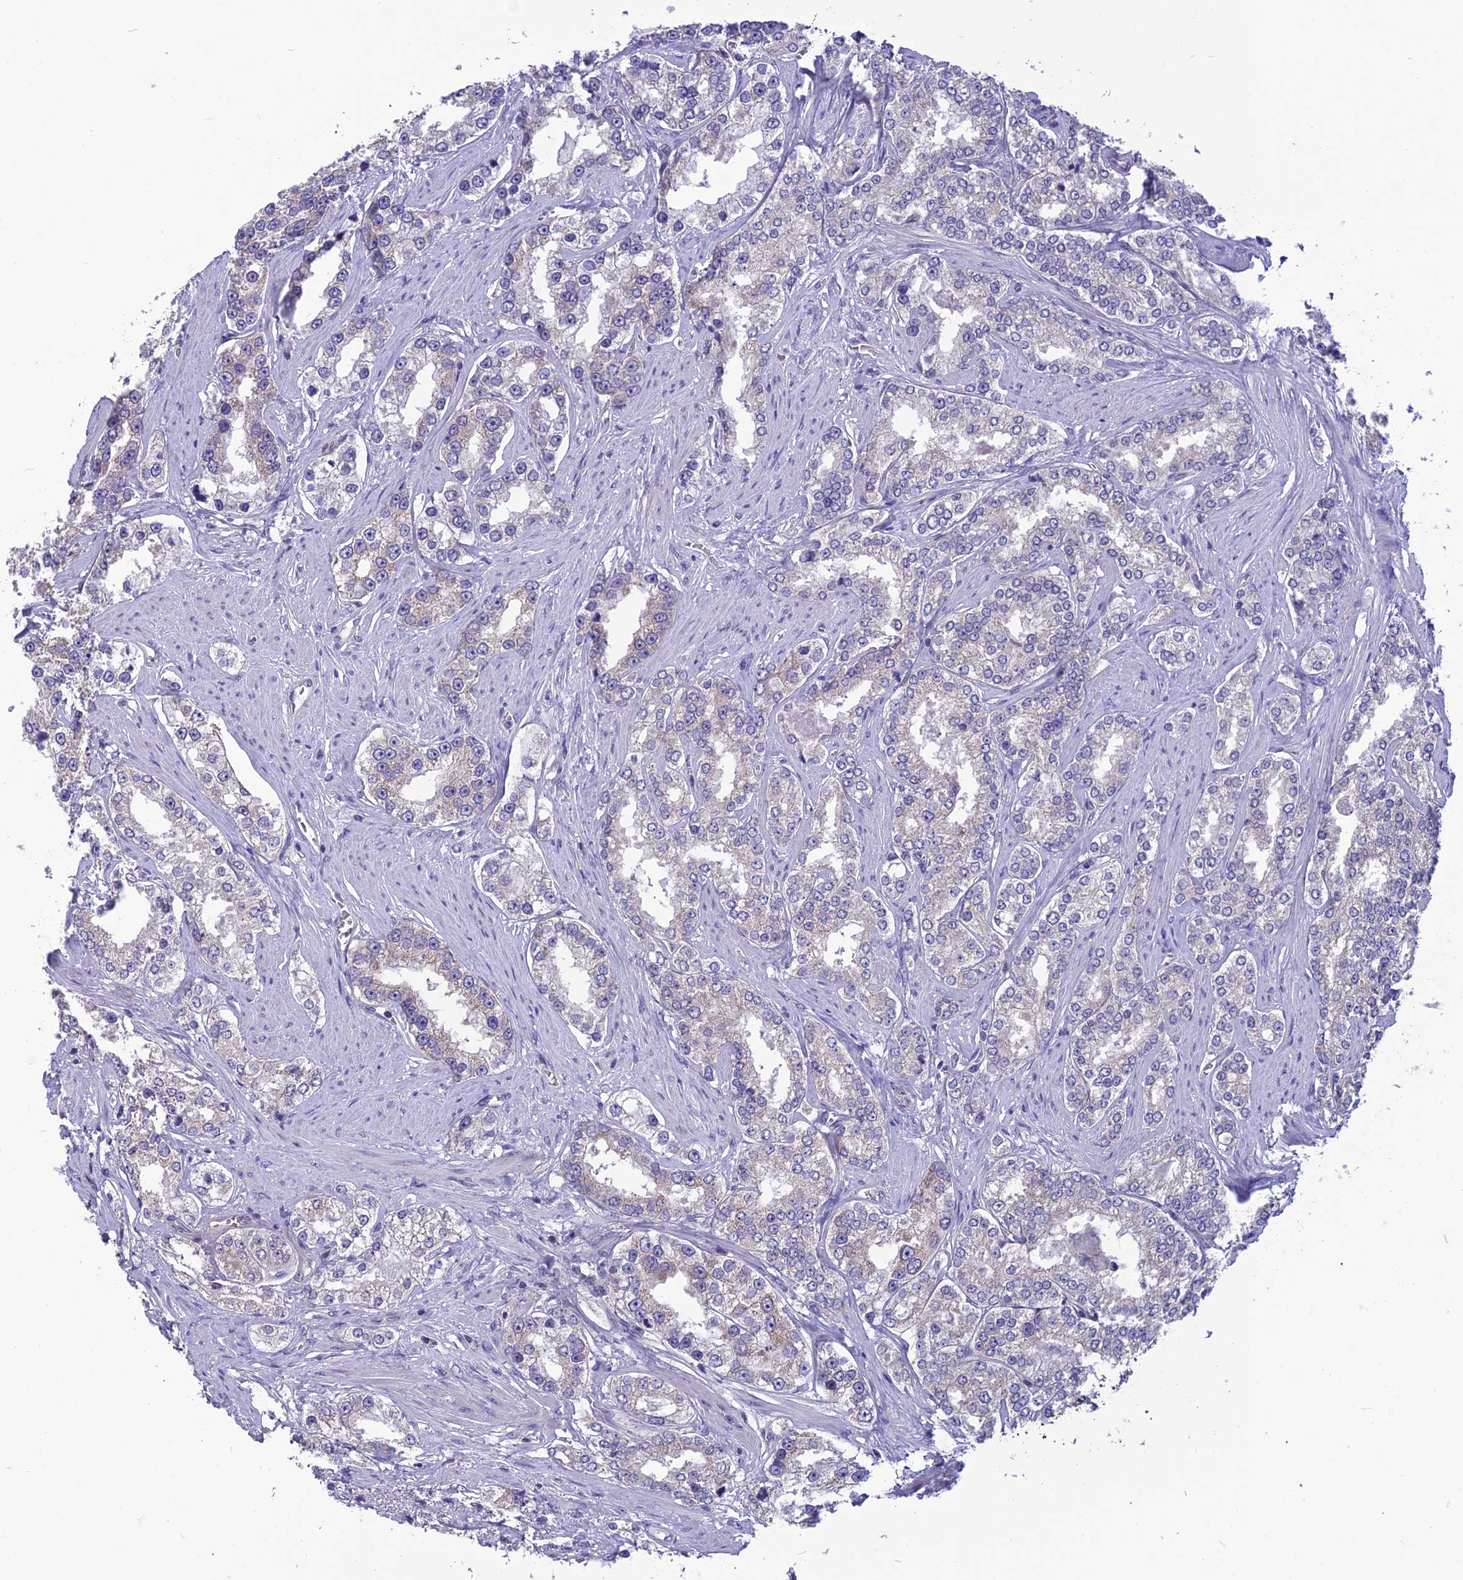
{"staining": {"intensity": "negative", "quantity": "none", "location": "none"}, "tissue": "prostate cancer", "cell_type": "Tumor cells", "image_type": "cancer", "snomed": [{"axis": "morphology", "description": "Normal tissue, NOS"}, {"axis": "morphology", "description": "Adenocarcinoma, High grade"}, {"axis": "topography", "description": "Prostate"}], "caption": "This is an immunohistochemistry (IHC) histopathology image of prostate cancer. There is no positivity in tumor cells.", "gene": "PSMF1", "patient": {"sex": "male", "age": 83}}